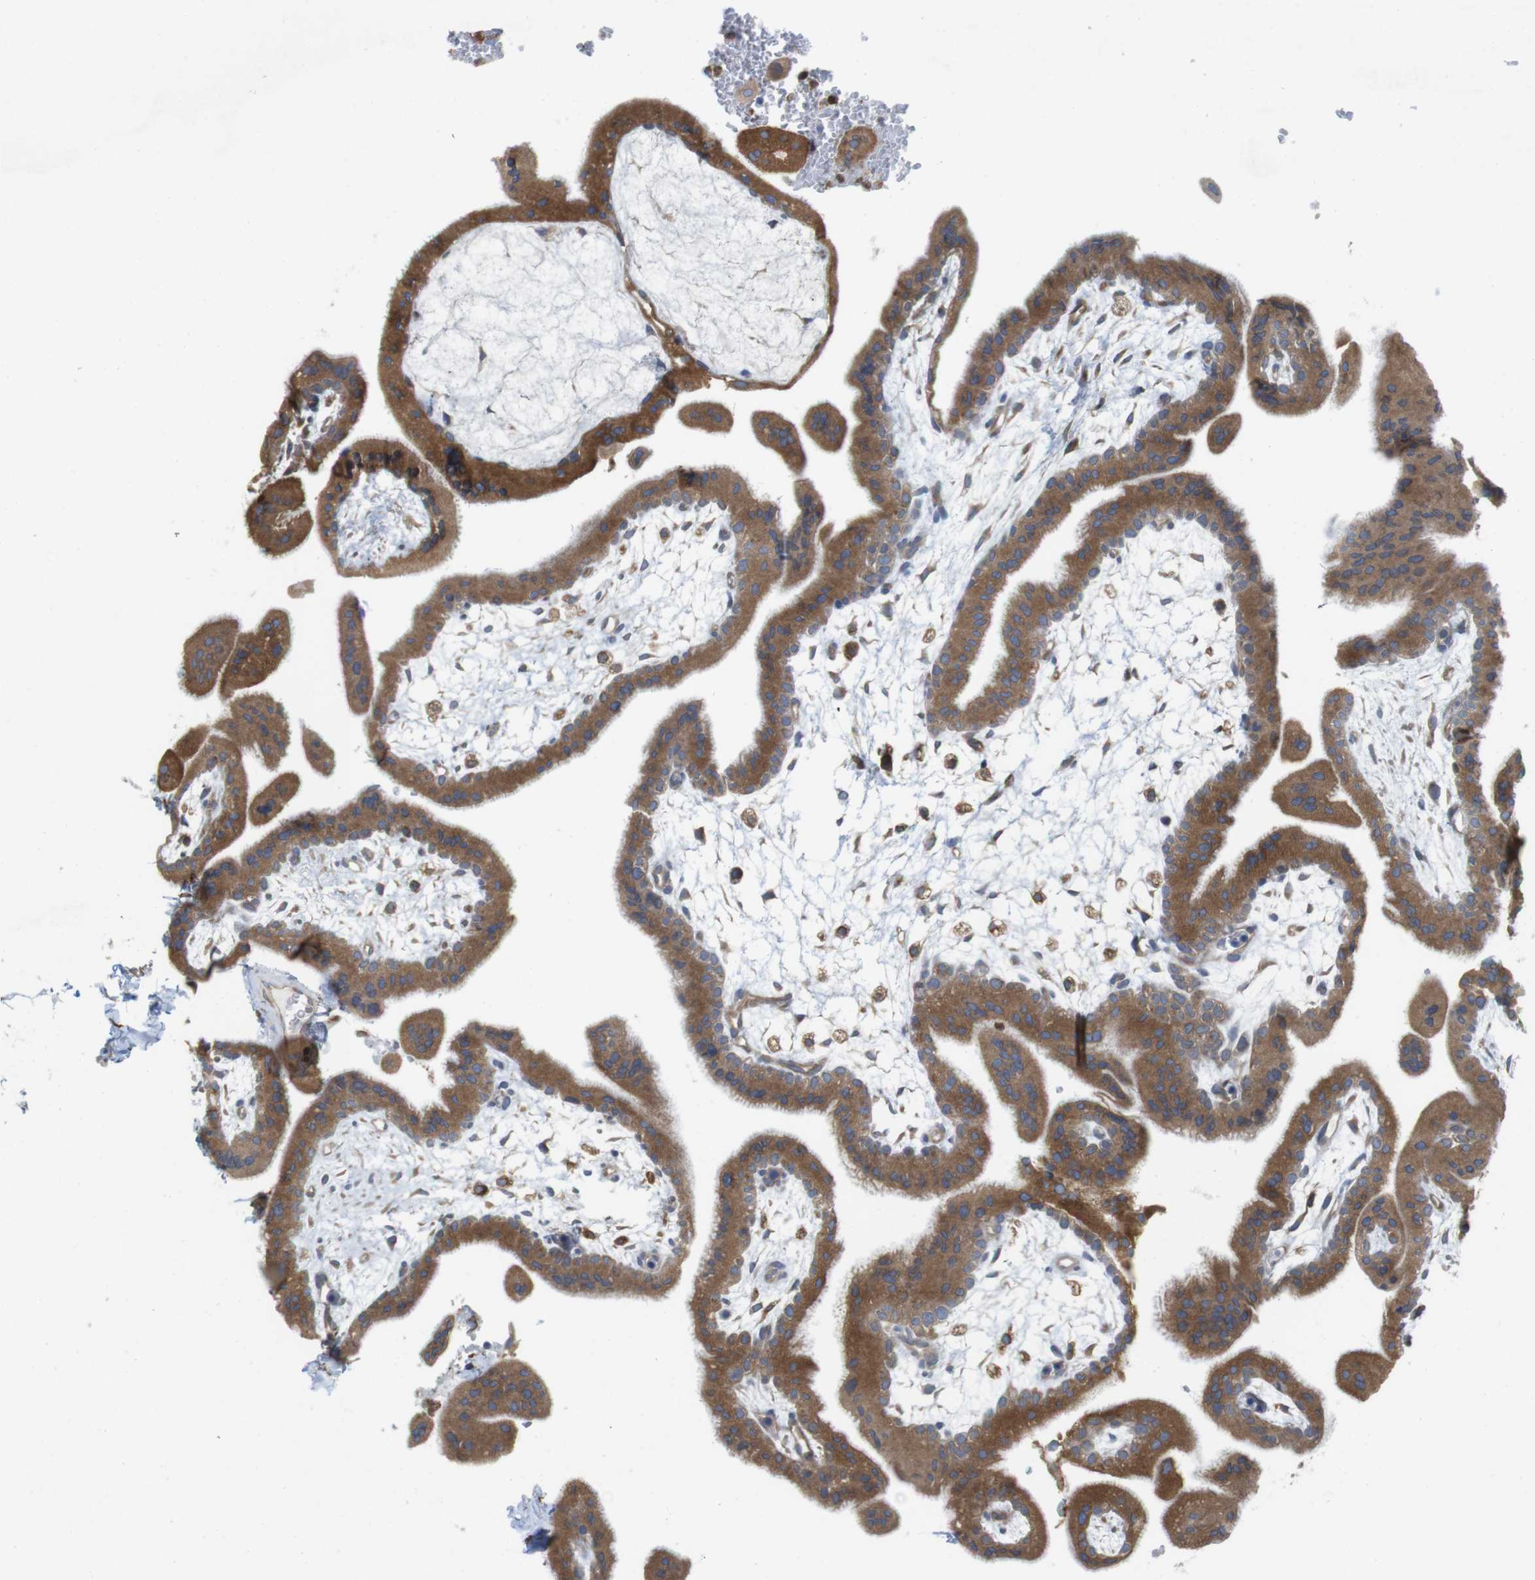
{"staining": {"intensity": "moderate", "quantity": ">75%", "location": "cytoplasmic/membranous"}, "tissue": "placenta", "cell_type": "Trophoblastic cells", "image_type": "normal", "snomed": [{"axis": "morphology", "description": "Normal tissue, NOS"}, {"axis": "topography", "description": "Placenta"}], "caption": "A histopathology image of placenta stained for a protein reveals moderate cytoplasmic/membranous brown staining in trophoblastic cells.", "gene": "ARL6IP5", "patient": {"sex": "female", "age": 35}}